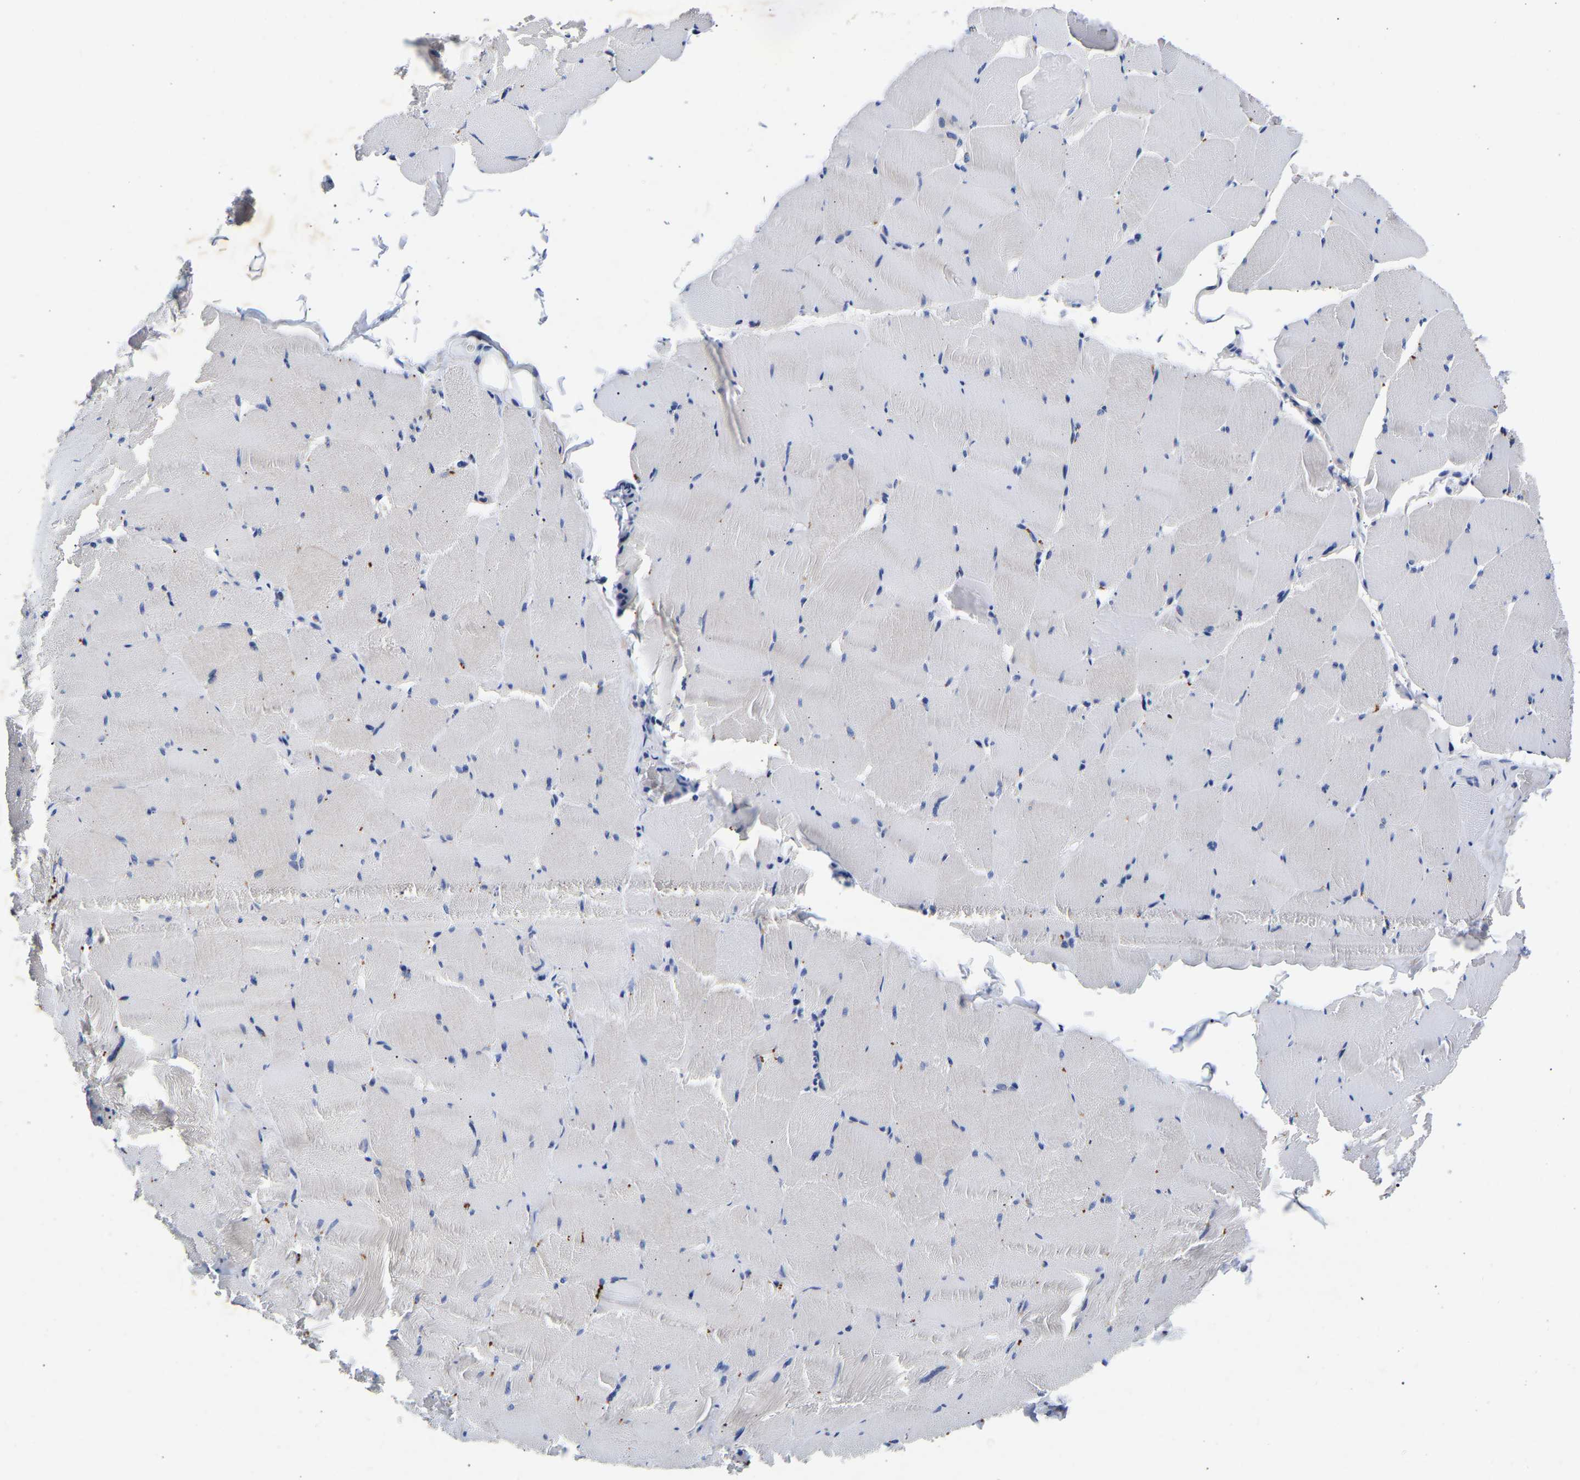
{"staining": {"intensity": "moderate", "quantity": "<25%", "location": "cytoplasmic/membranous"}, "tissue": "skeletal muscle", "cell_type": "Myocytes", "image_type": "normal", "snomed": [{"axis": "morphology", "description": "Normal tissue, NOS"}, {"axis": "topography", "description": "Skeletal muscle"}], "caption": "IHC staining of normal skeletal muscle, which displays low levels of moderate cytoplasmic/membranous positivity in about <25% of myocytes indicating moderate cytoplasmic/membranous protein positivity. The staining was performed using DAB (3,3'-diaminobenzidine) (brown) for protein detection and nuclei were counterstained in hematoxylin (blue).", "gene": "CCDC6", "patient": {"sex": "male", "age": 62}}